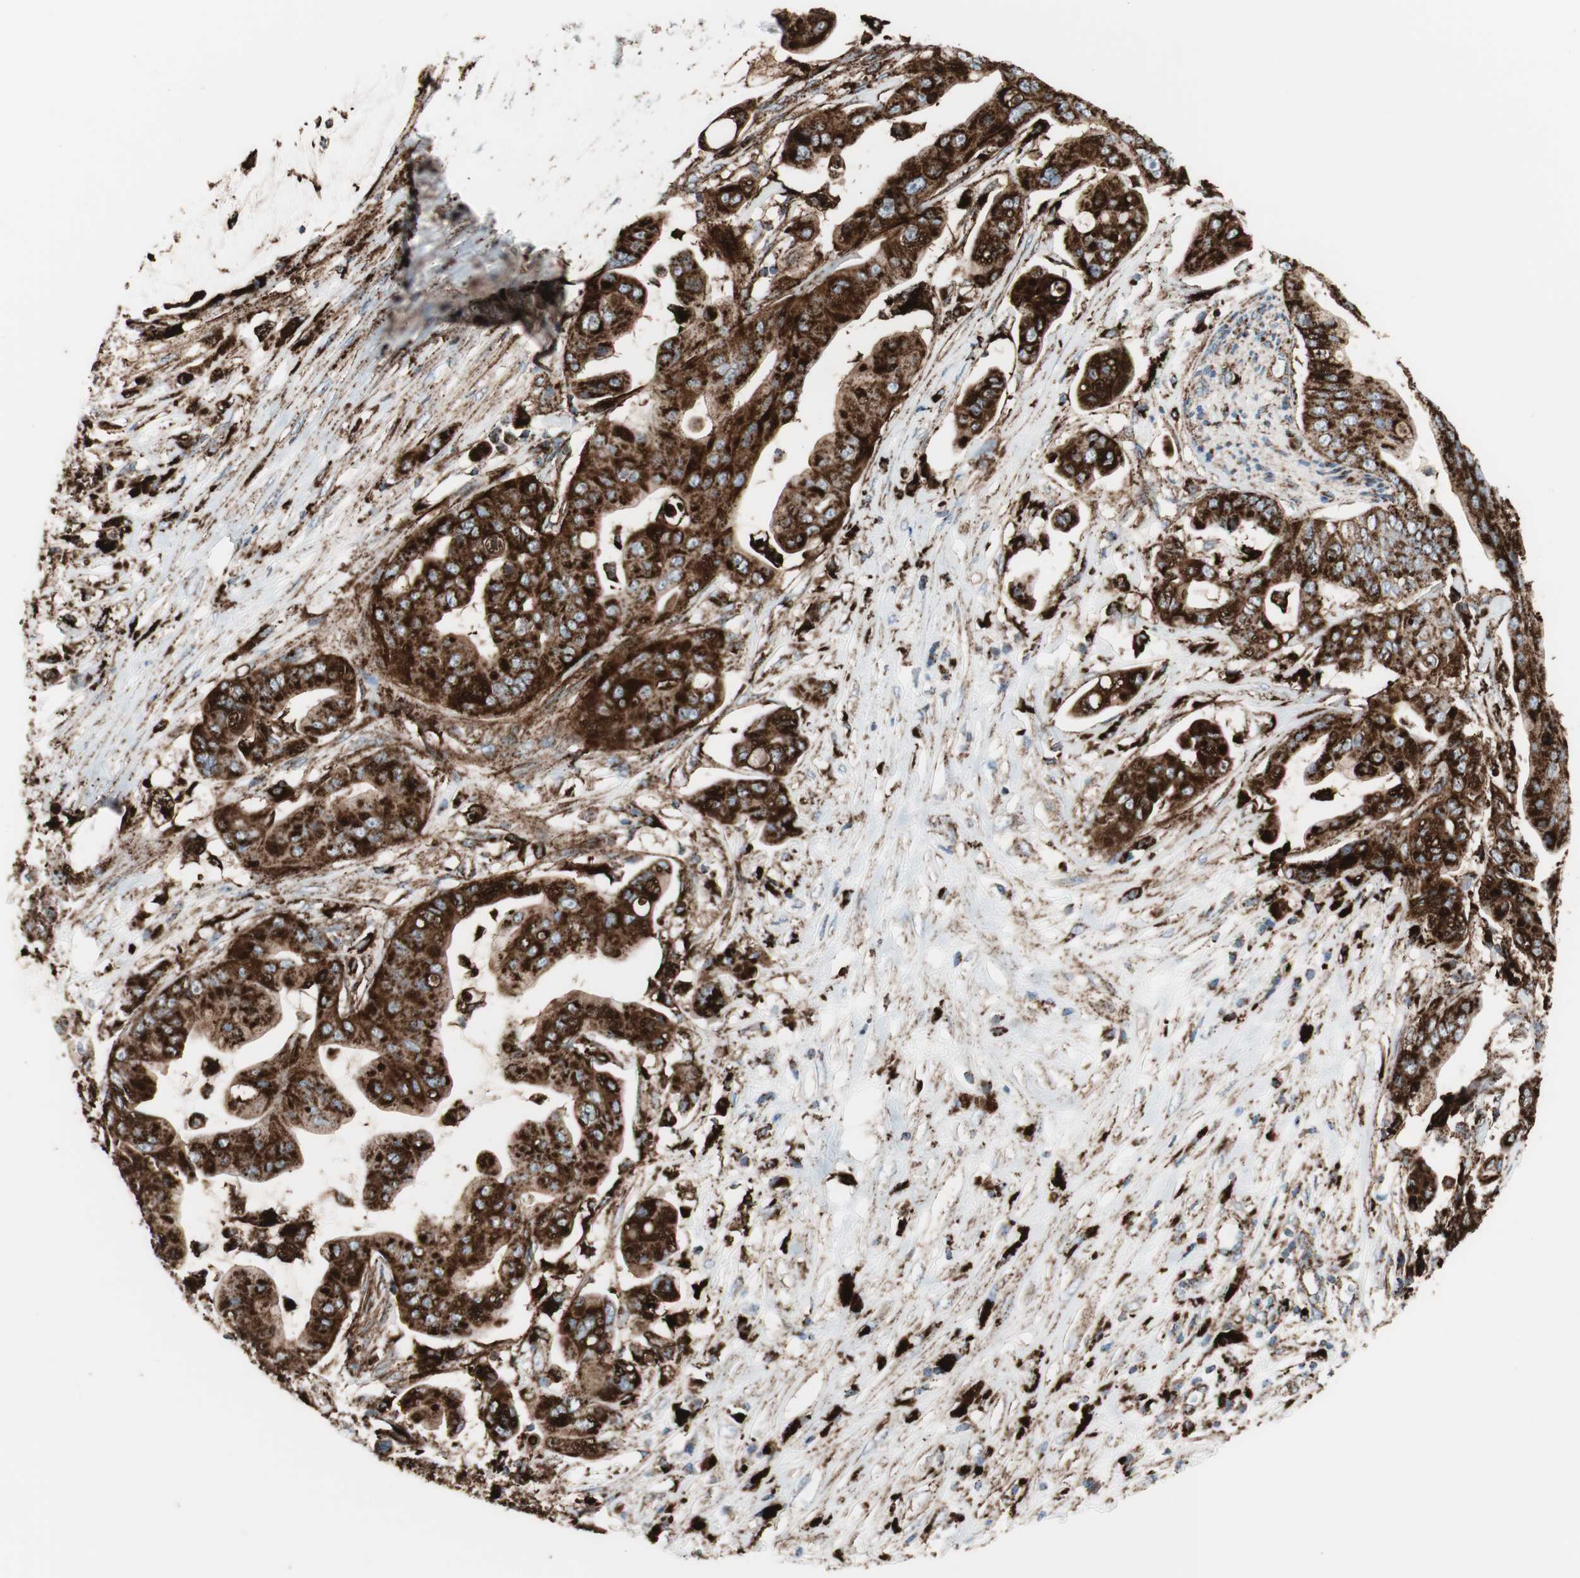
{"staining": {"intensity": "strong", "quantity": ">75%", "location": "cytoplasmic/membranous"}, "tissue": "pancreatic cancer", "cell_type": "Tumor cells", "image_type": "cancer", "snomed": [{"axis": "morphology", "description": "Adenocarcinoma, NOS"}, {"axis": "topography", "description": "Pancreas"}], "caption": "IHC micrograph of human adenocarcinoma (pancreatic) stained for a protein (brown), which exhibits high levels of strong cytoplasmic/membranous expression in about >75% of tumor cells.", "gene": "LAMP1", "patient": {"sex": "female", "age": 75}}